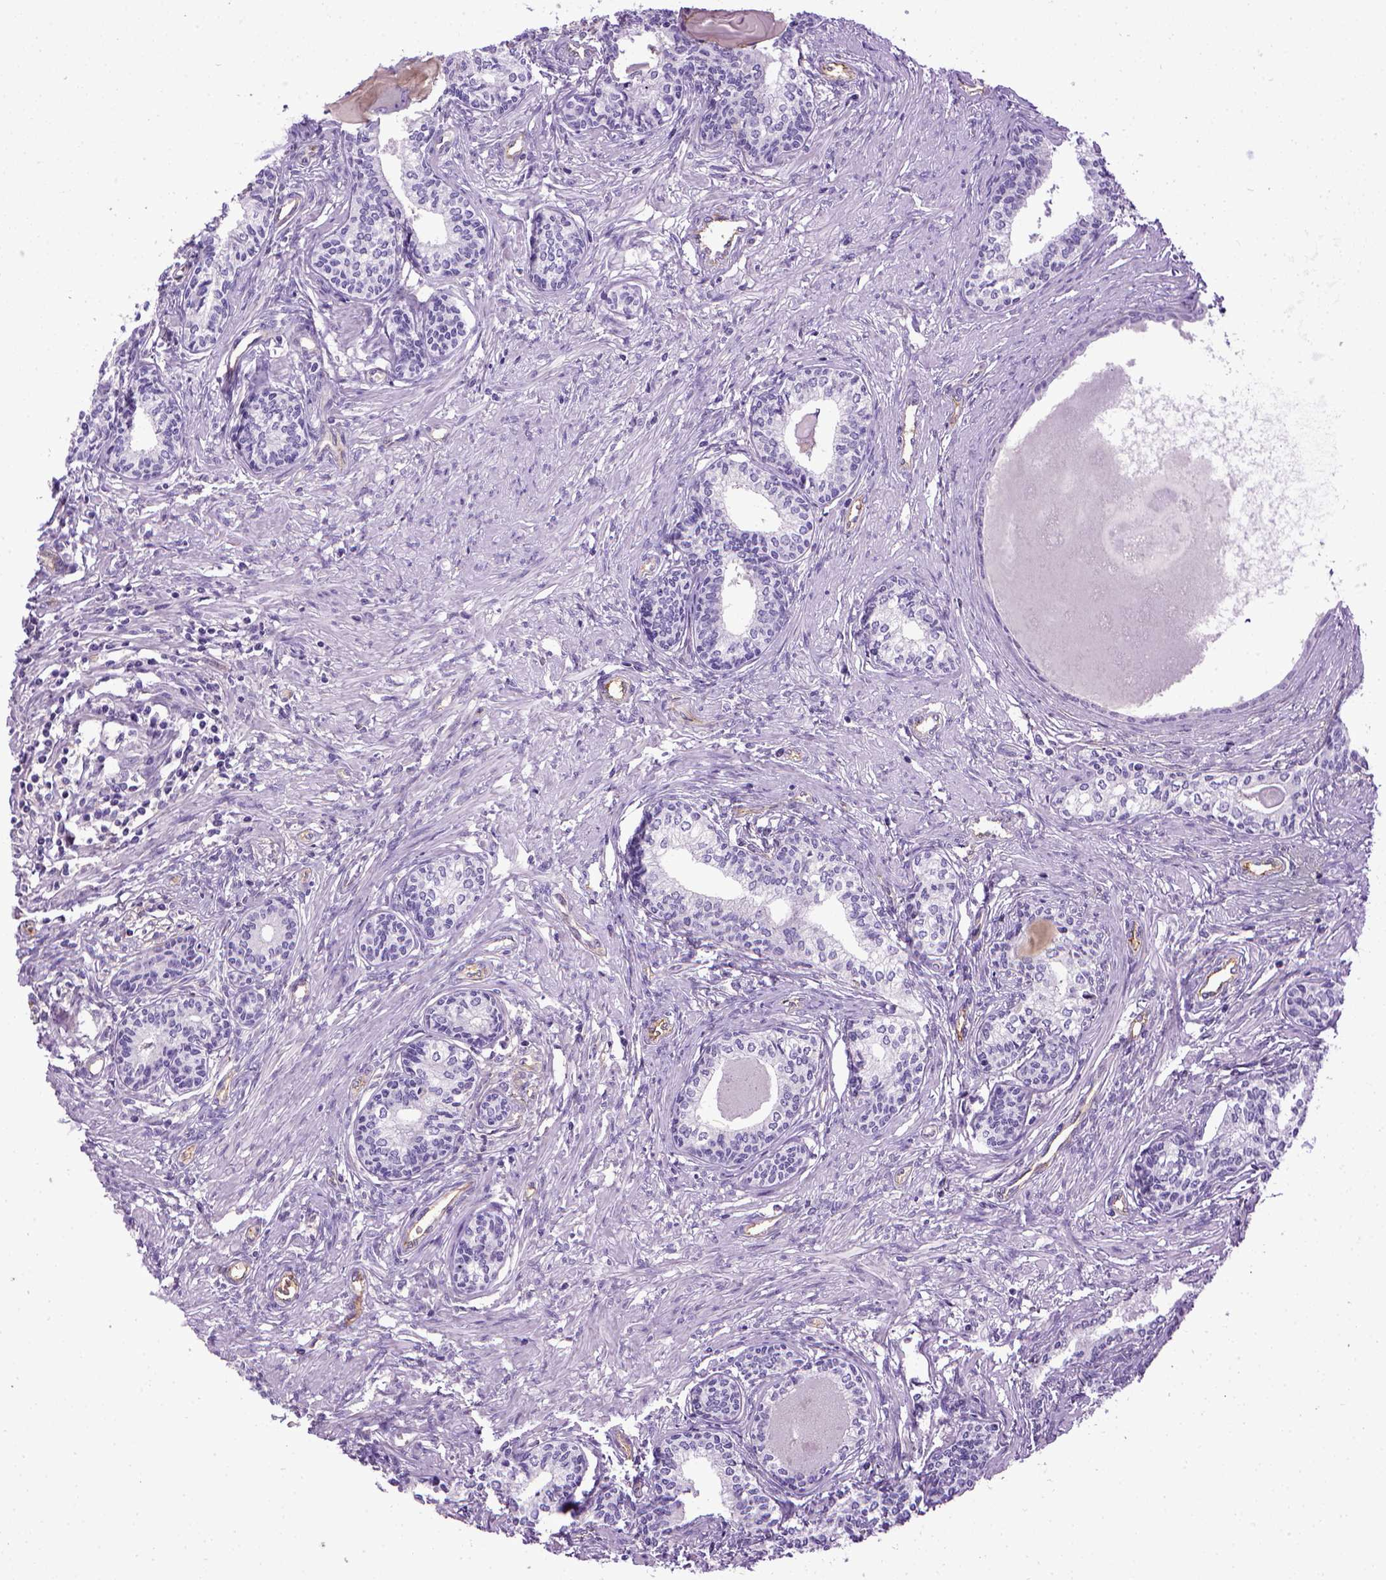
{"staining": {"intensity": "negative", "quantity": "none", "location": "none"}, "tissue": "prostate", "cell_type": "Glandular cells", "image_type": "normal", "snomed": [{"axis": "morphology", "description": "Normal tissue, NOS"}, {"axis": "topography", "description": "Prostate"}], "caption": "This micrograph is of normal prostate stained with IHC to label a protein in brown with the nuclei are counter-stained blue. There is no staining in glandular cells. (Brightfield microscopy of DAB (3,3'-diaminobenzidine) immunohistochemistry (IHC) at high magnification).", "gene": "ENG", "patient": {"sex": "male", "age": 60}}